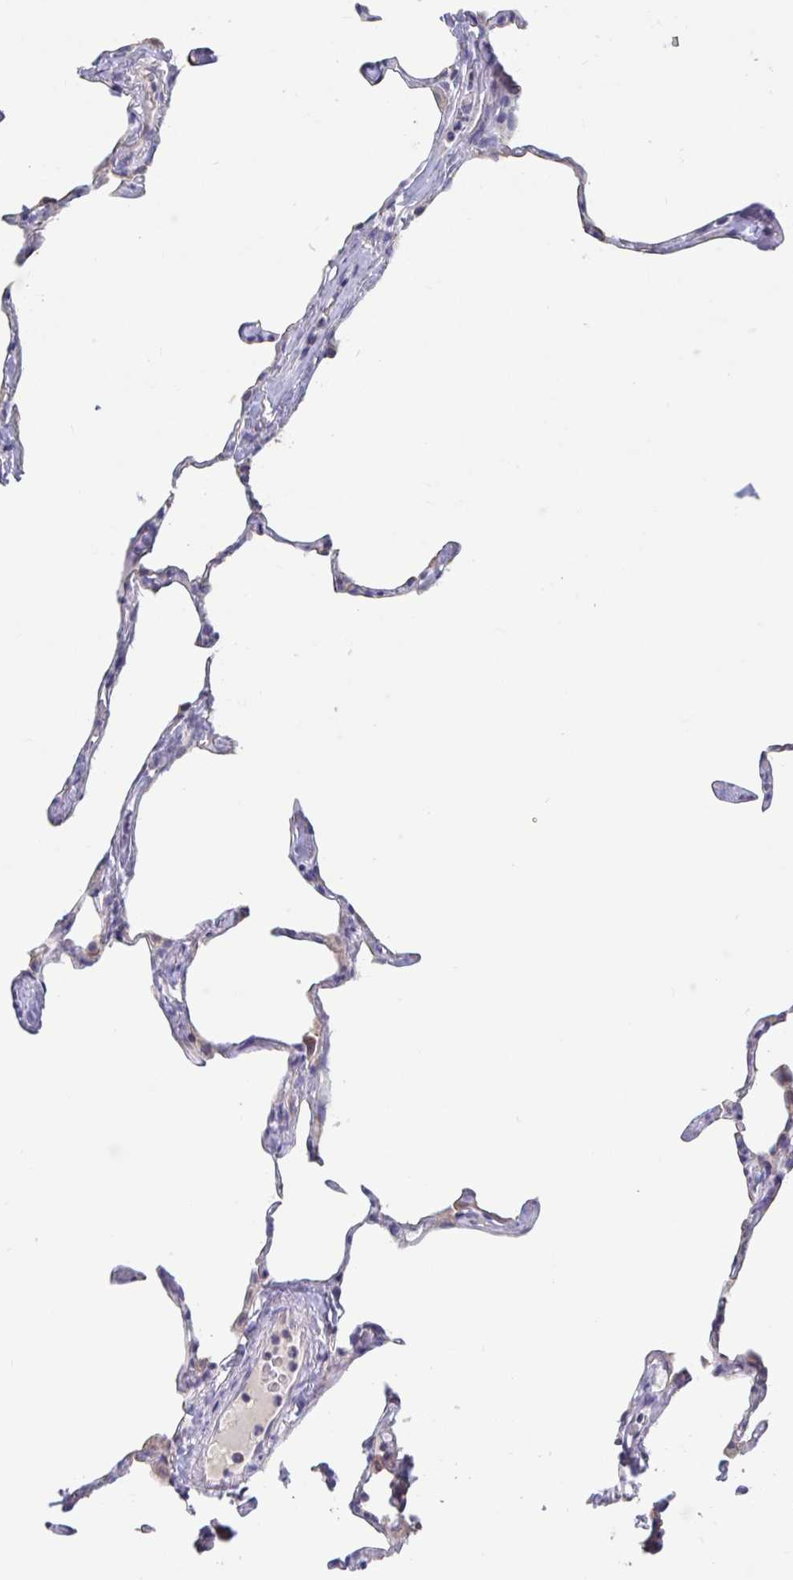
{"staining": {"intensity": "weak", "quantity": "25%-75%", "location": "cytoplasmic/membranous"}, "tissue": "lung", "cell_type": "Alveolar cells", "image_type": "normal", "snomed": [{"axis": "morphology", "description": "Normal tissue, NOS"}, {"axis": "topography", "description": "Lung"}], "caption": "The histopathology image shows a brown stain indicating the presence of a protein in the cytoplasmic/membranous of alveolar cells in lung. (DAB = brown stain, brightfield microscopy at high magnification).", "gene": "UNKL", "patient": {"sex": "male", "age": 65}}